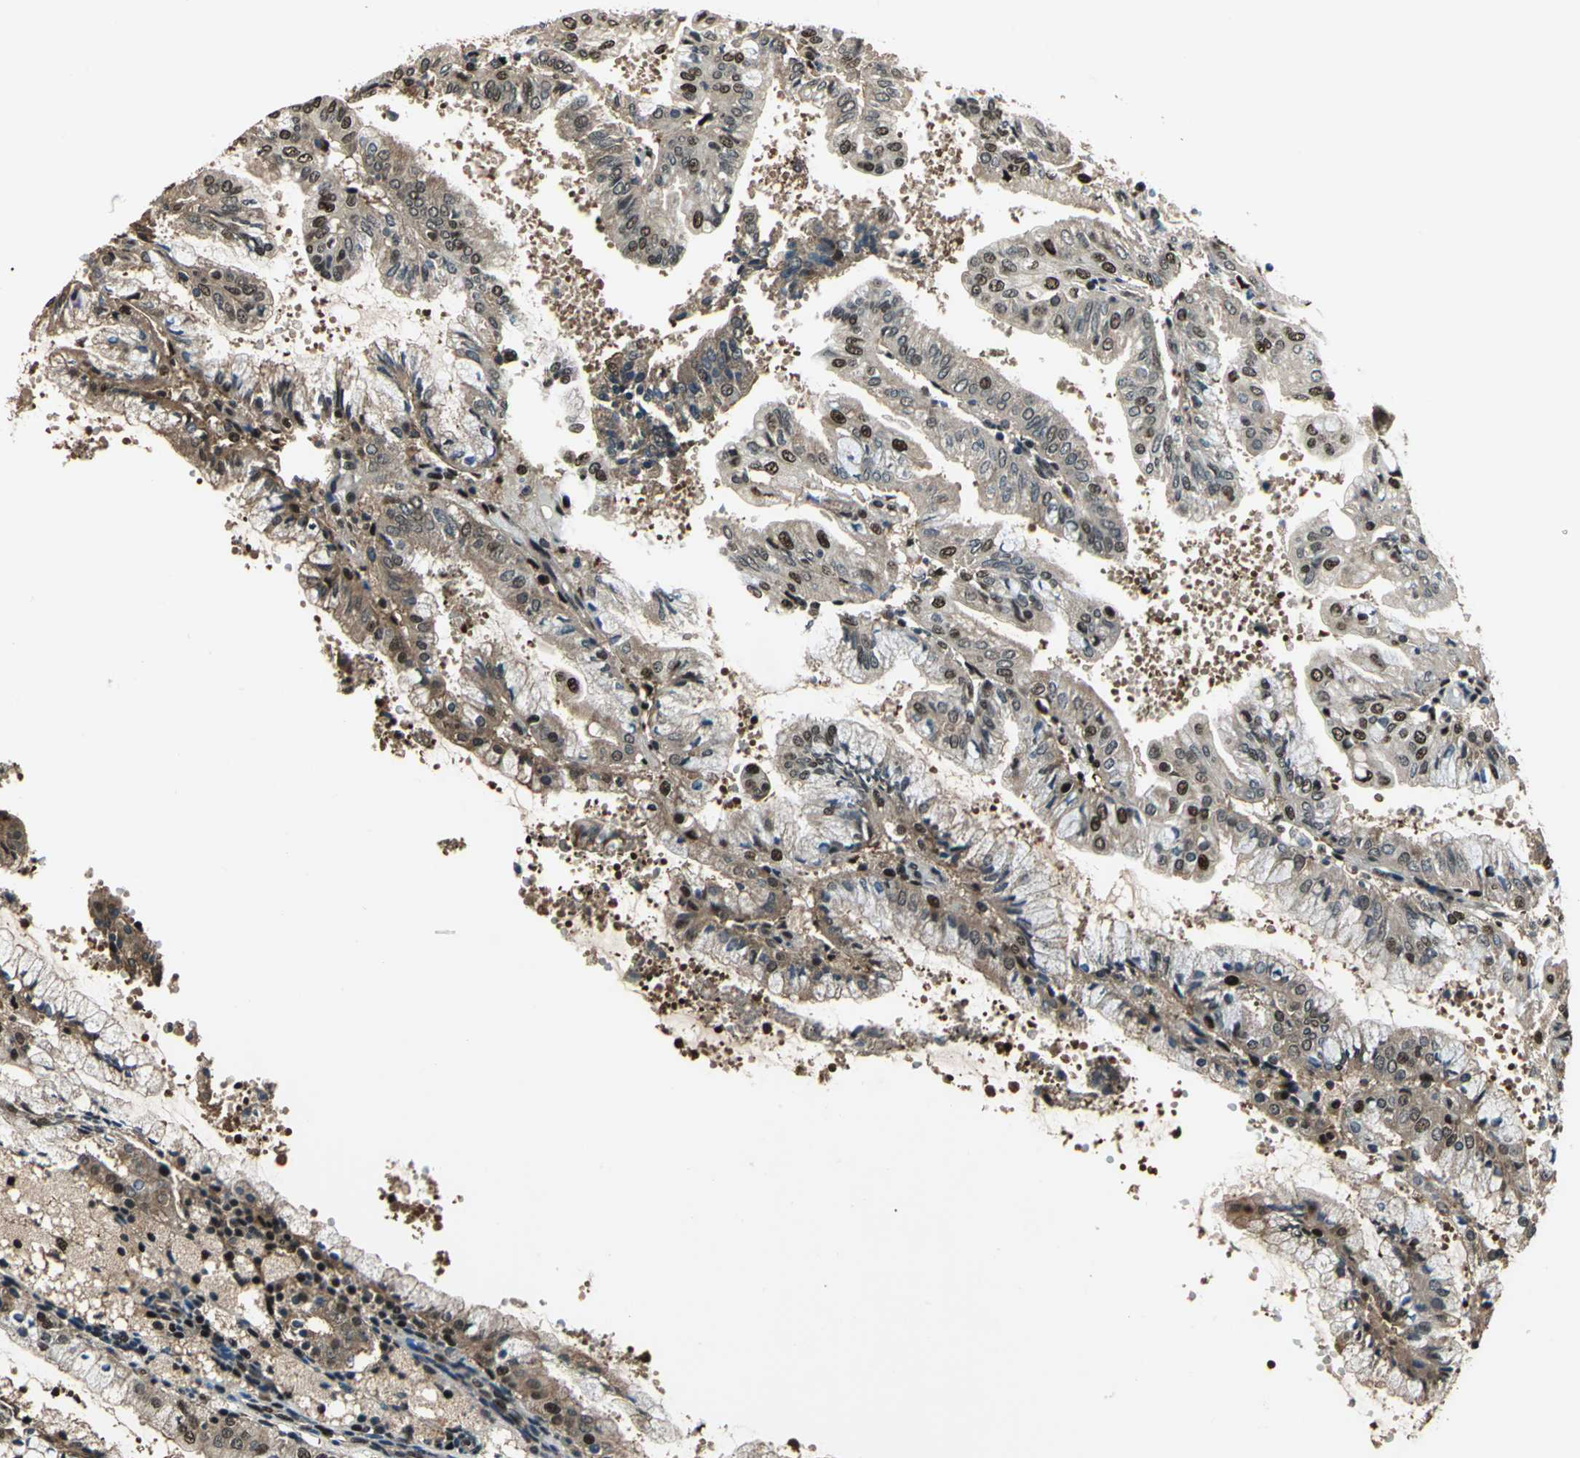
{"staining": {"intensity": "moderate", "quantity": ">75%", "location": "nuclear"}, "tissue": "endometrial cancer", "cell_type": "Tumor cells", "image_type": "cancer", "snomed": [{"axis": "morphology", "description": "Adenocarcinoma, NOS"}, {"axis": "topography", "description": "Endometrium"}], "caption": "Endometrial adenocarcinoma stained for a protein (brown) reveals moderate nuclear positive positivity in about >75% of tumor cells.", "gene": "MIS18BP1", "patient": {"sex": "female", "age": 63}}